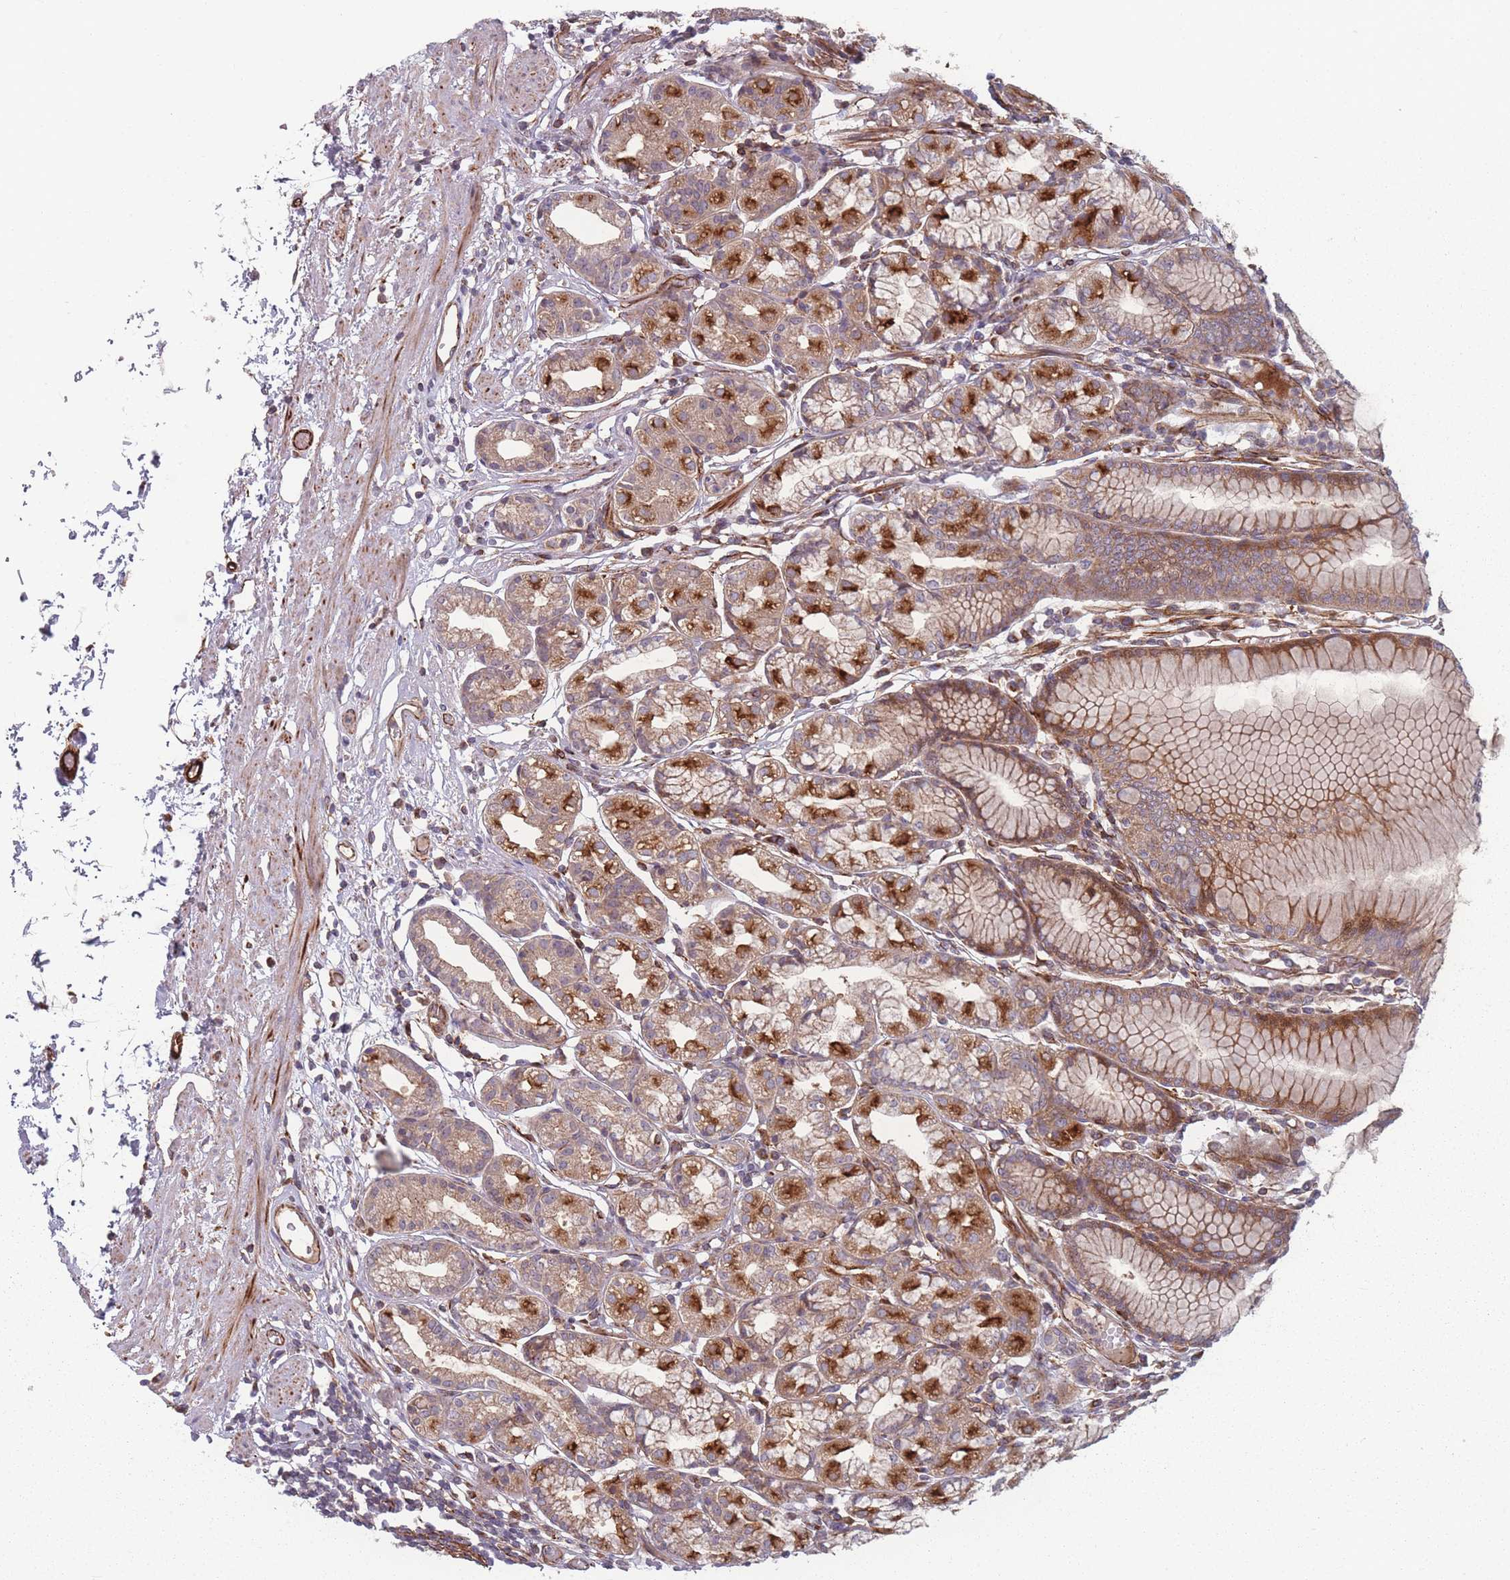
{"staining": {"intensity": "strong", "quantity": "25%-75%", "location": "cytoplasmic/membranous"}, "tissue": "stomach", "cell_type": "Glandular cells", "image_type": "normal", "snomed": [{"axis": "morphology", "description": "Normal tissue, NOS"}, {"axis": "topography", "description": "Stomach"}], "caption": "Immunohistochemical staining of unremarkable human stomach reveals strong cytoplasmic/membranous protein positivity in approximately 25%-75% of glandular cells. (Brightfield microscopy of DAB IHC at high magnification).", "gene": "EEF1AKMT2", "patient": {"sex": "female", "age": 57}}